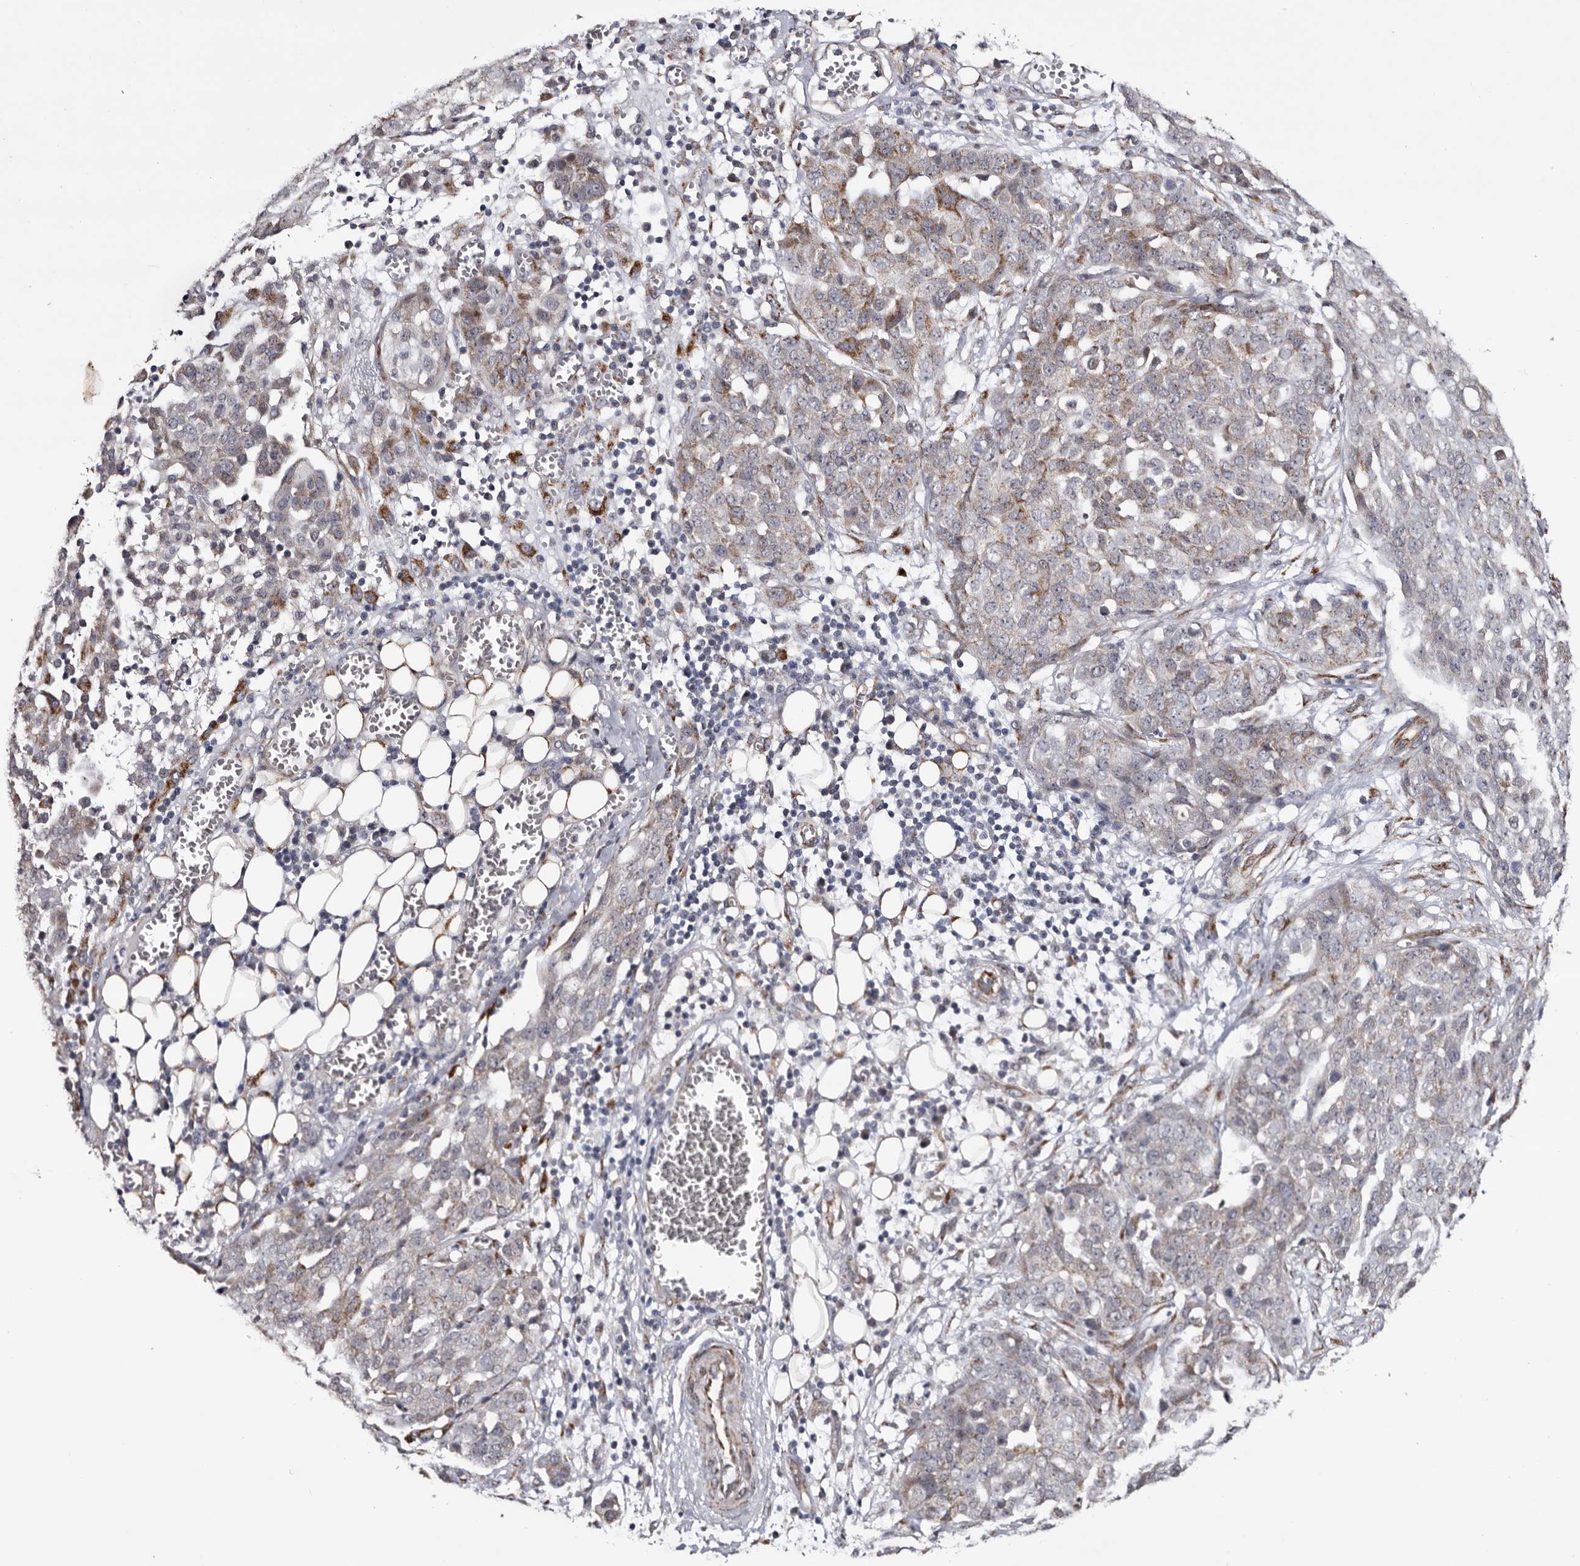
{"staining": {"intensity": "weak", "quantity": "<25%", "location": "cytoplasmic/membranous"}, "tissue": "ovarian cancer", "cell_type": "Tumor cells", "image_type": "cancer", "snomed": [{"axis": "morphology", "description": "Cystadenocarcinoma, serous, NOS"}, {"axis": "topography", "description": "Soft tissue"}, {"axis": "topography", "description": "Ovary"}], "caption": "Protein analysis of ovarian cancer (serous cystadenocarcinoma) shows no significant positivity in tumor cells. (Brightfield microscopy of DAB (3,3'-diaminobenzidine) IHC at high magnification).", "gene": "ARMCX2", "patient": {"sex": "female", "age": 57}}